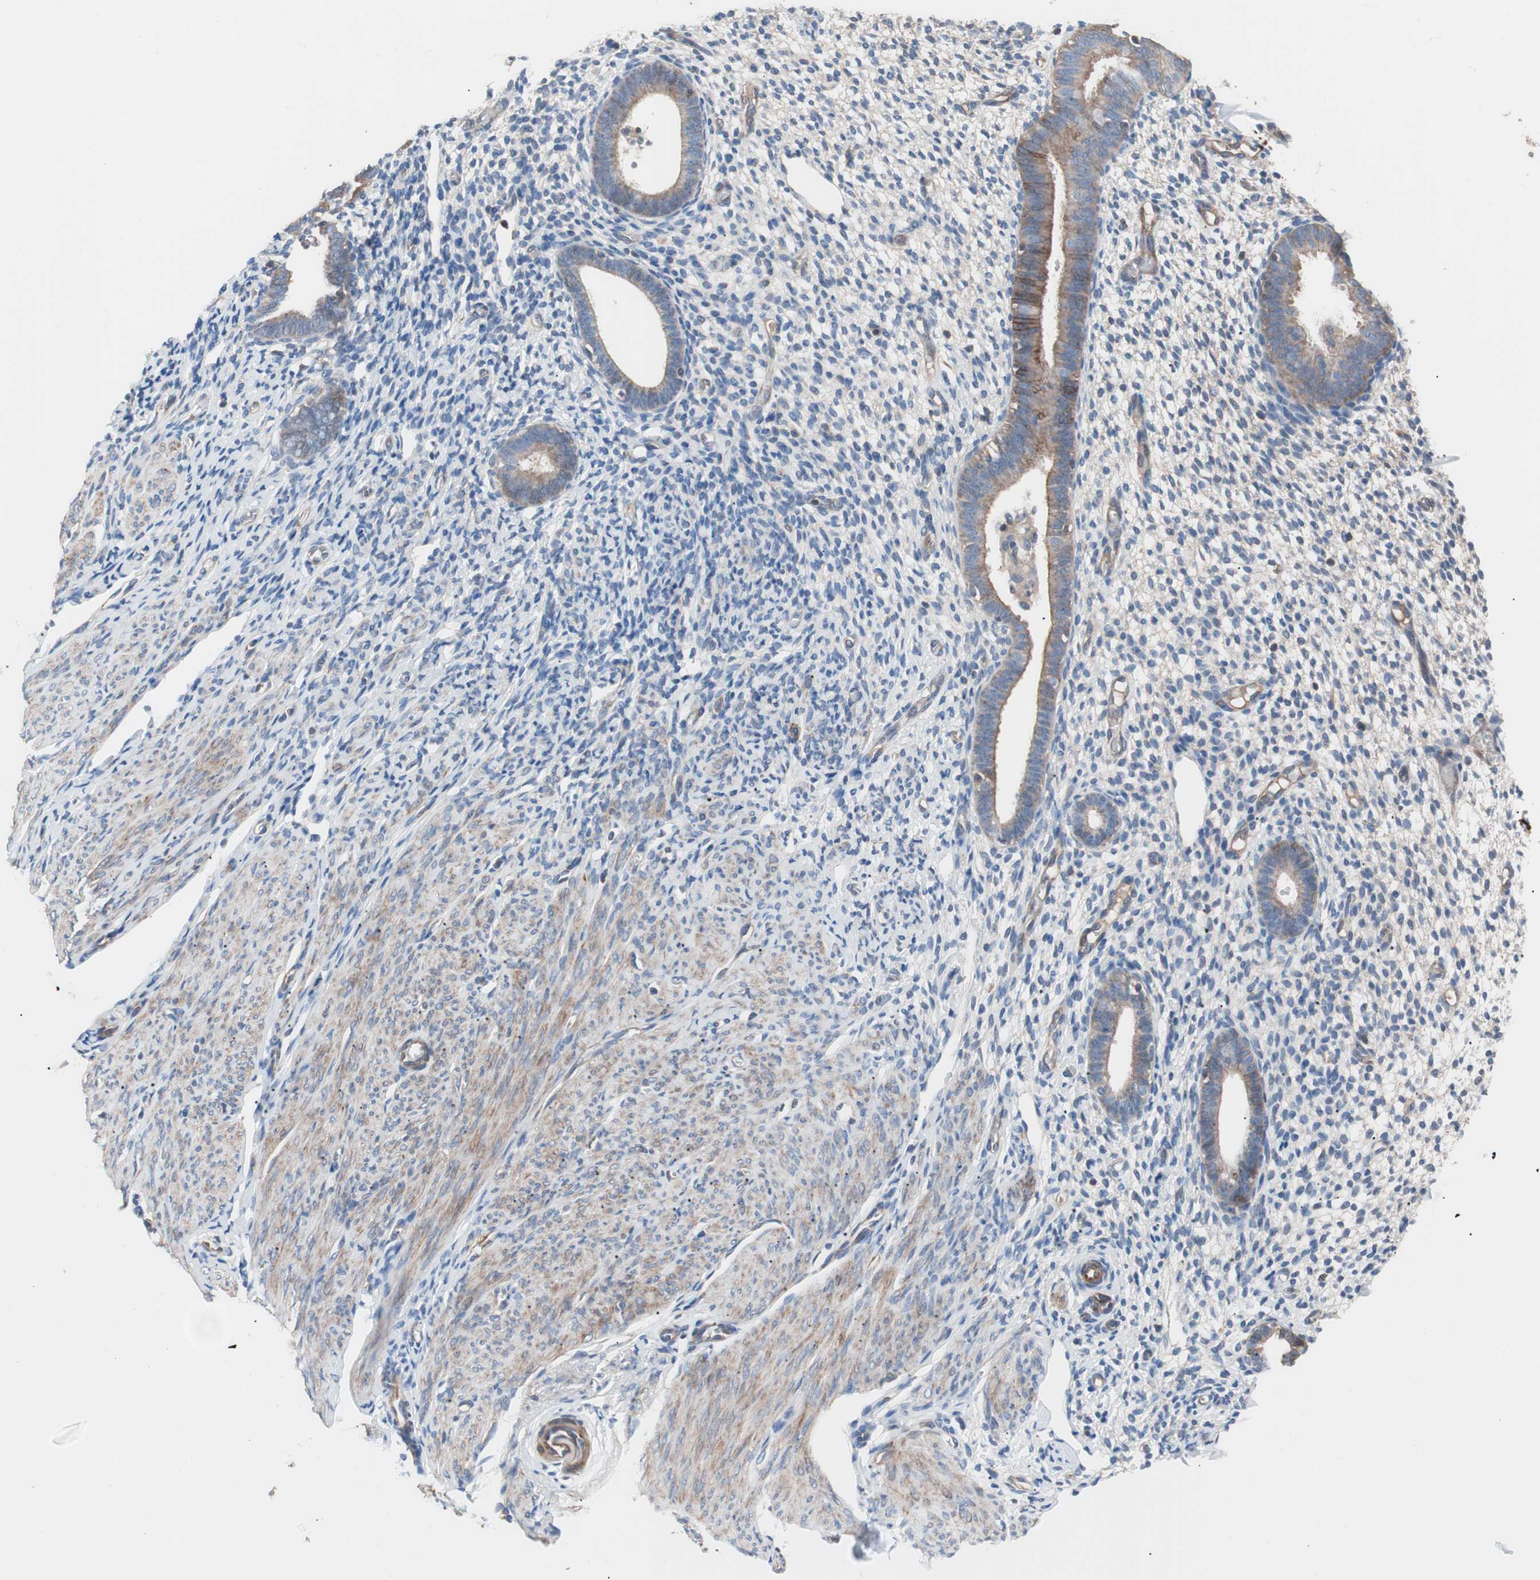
{"staining": {"intensity": "weak", "quantity": "<25%", "location": "cytoplasmic/membranous"}, "tissue": "endometrium", "cell_type": "Cells in endometrial stroma", "image_type": "normal", "snomed": [{"axis": "morphology", "description": "Normal tissue, NOS"}, {"axis": "topography", "description": "Endometrium"}], "caption": "This is a image of IHC staining of normal endometrium, which shows no expression in cells in endometrial stroma. (DAB IHC visualized using brightfield microscopy, high magnification).", "gene": "GPR160", "patient": {"sex": "female", "age": 61}}